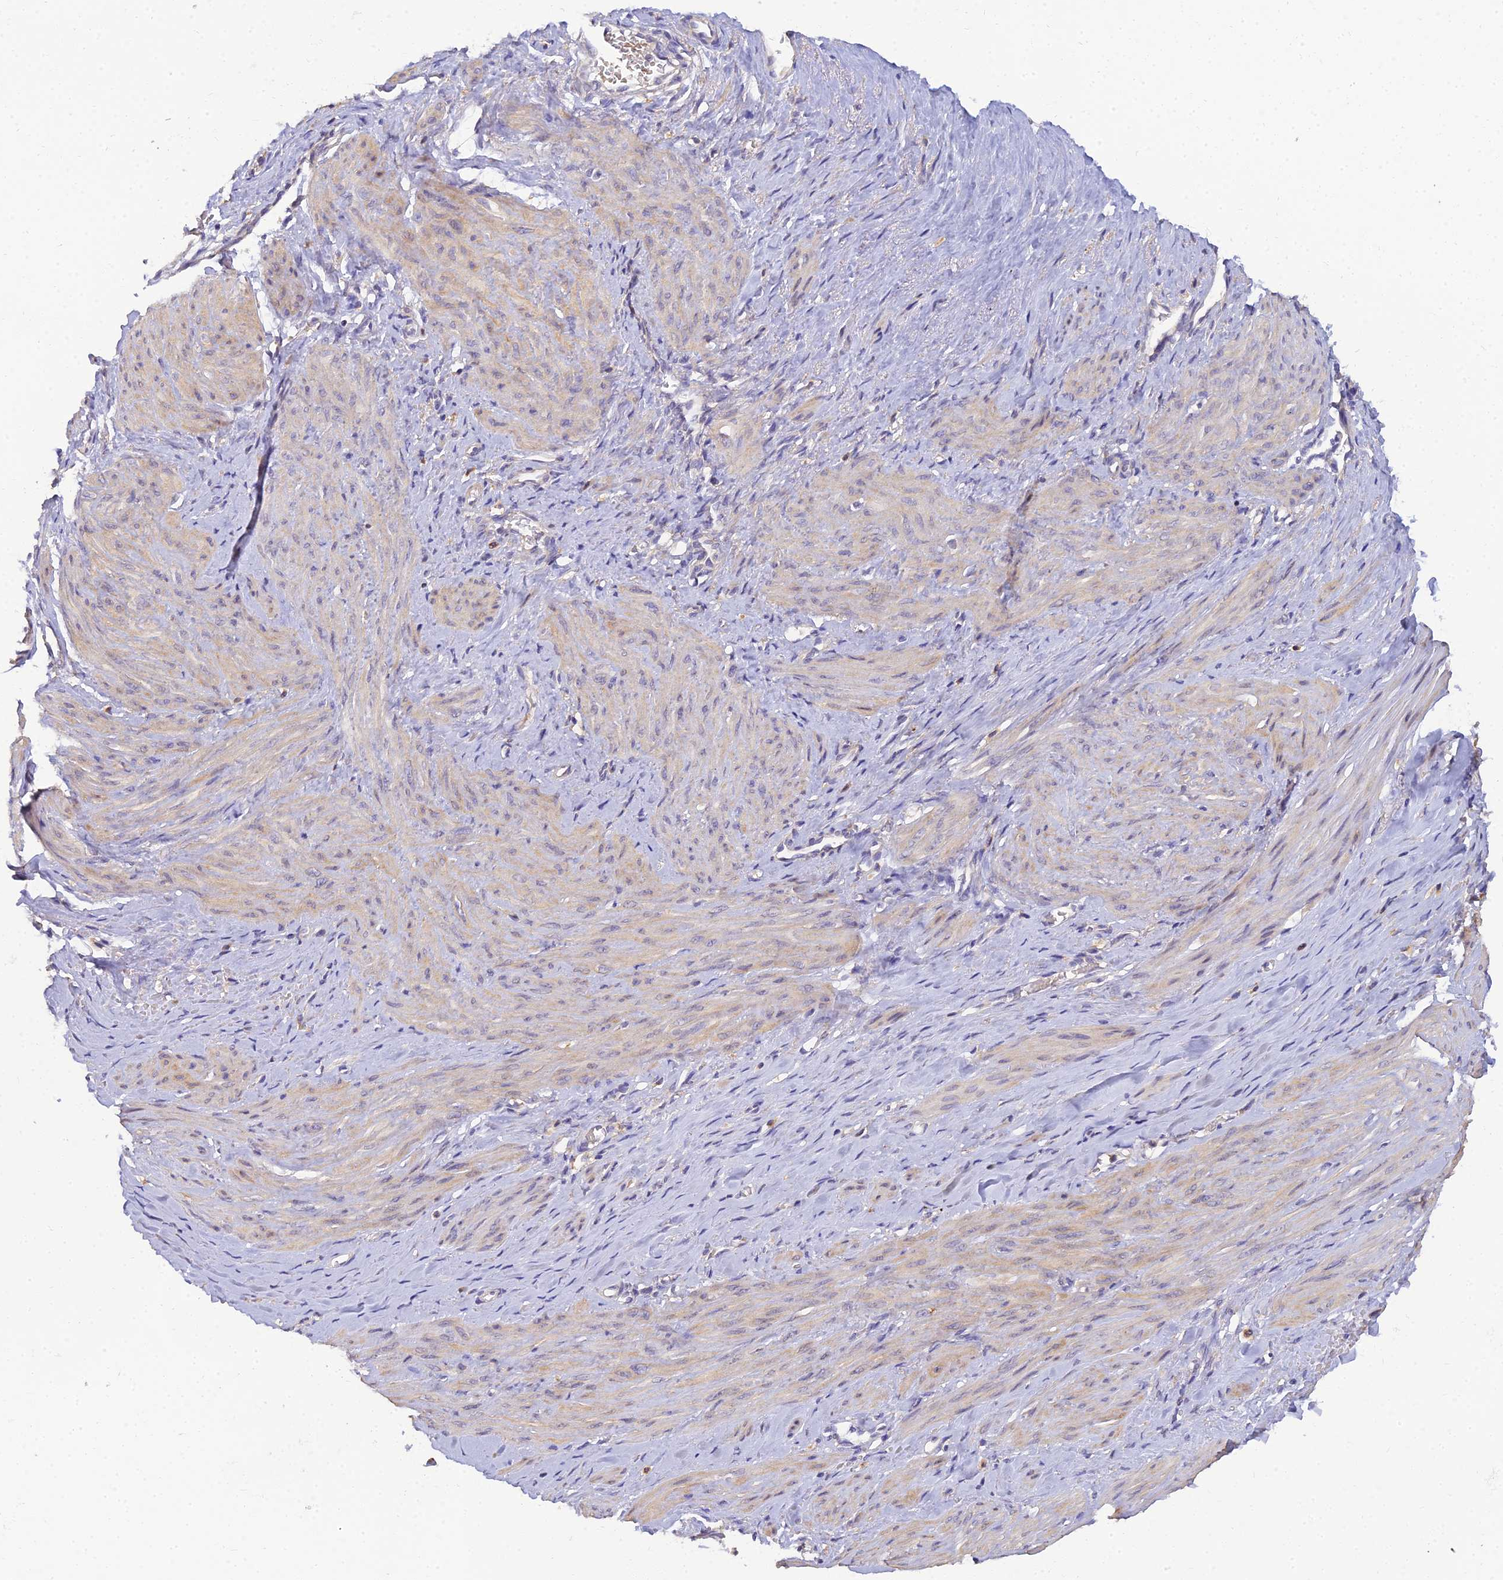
{"staining": {"intensity": "weak", "quantity": ">75%", "location": "cytoplasmic/membranous"}, "tissue": "smooth muscle", "cell_type": "Smooth muscle cells", "image_type": "normal", "snomed": [{"axis": "morphology", "description": "Normal tissue, NOS"}, {"axis": "topography", "description": "Endometrium"}], "caption": "Immunohistochemistry photomicrograph of benign smooth muscle: human smooth muscle stained using immunohistochemistry shows low levels of weak protein expression localized specifically in the cytoplasmic/membranous of smooth muscle cells, appearing as a cytoplasmic/membranous brown color.", "gene": "ARL8A", "patient": {"sex": "female", "age": 33}}